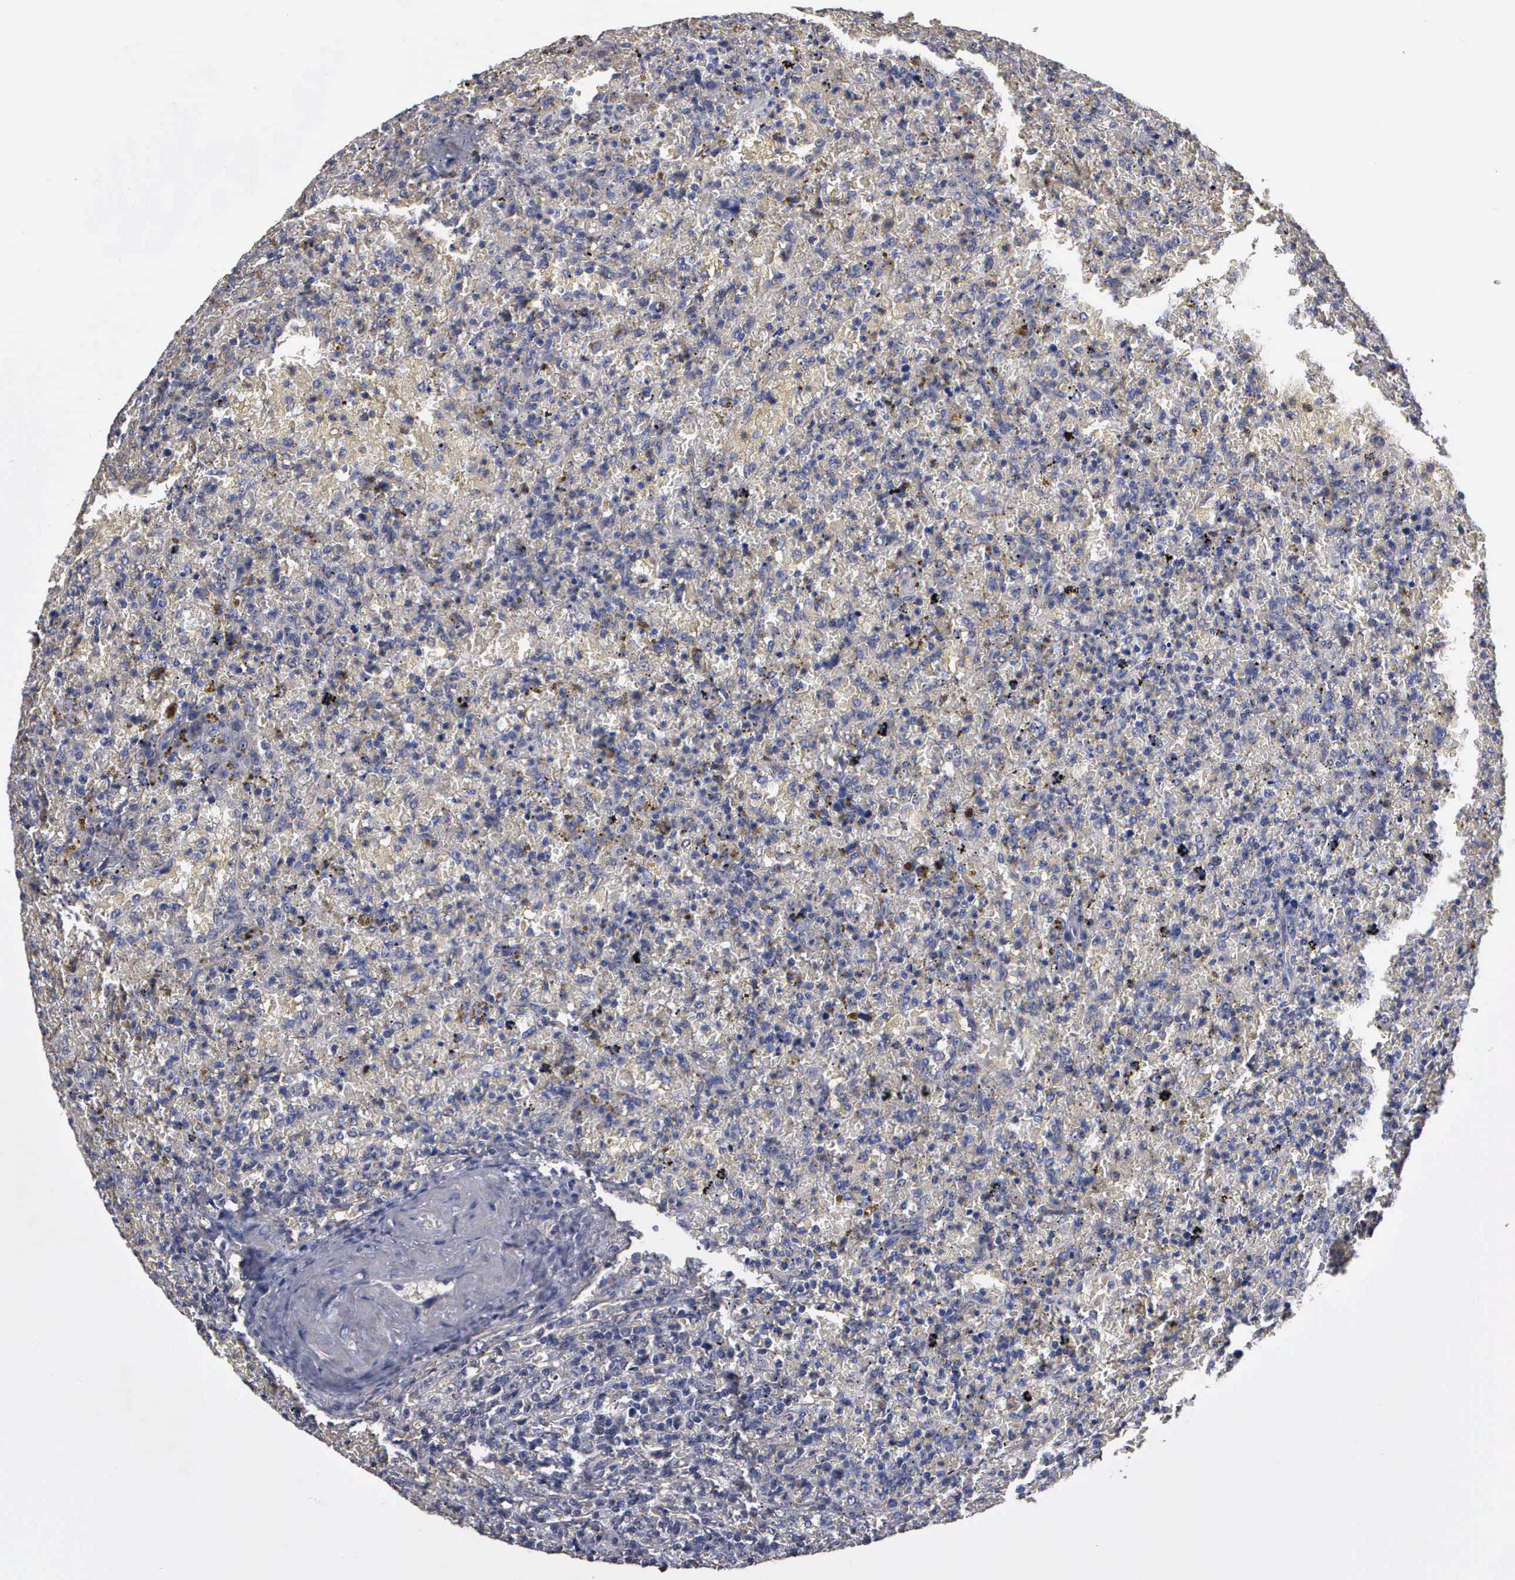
{"staining": {"intensity": "weak", "quantity": "<25%", "location": "cytoplasmic/membranous,nuclear"}, "tissue": "lymphoma", "cell_type": "Tumor cells", "image_type": "cancer", "snomed": [{"axis": "morphology", "description": "Malignant lymphoma, non-Hodgkin's type, High grade"}, {"axis": "topography", "description": "Spleen"}, {"axis": "topography", "description": "Lymph node"}], "caption": "Tumor cells show no significant protein positivity in malignant lymphoma, non-Hodgkin's type (high-grade).", "gene": "NGDN", "patient": {"sex": "female", "age": 70}}